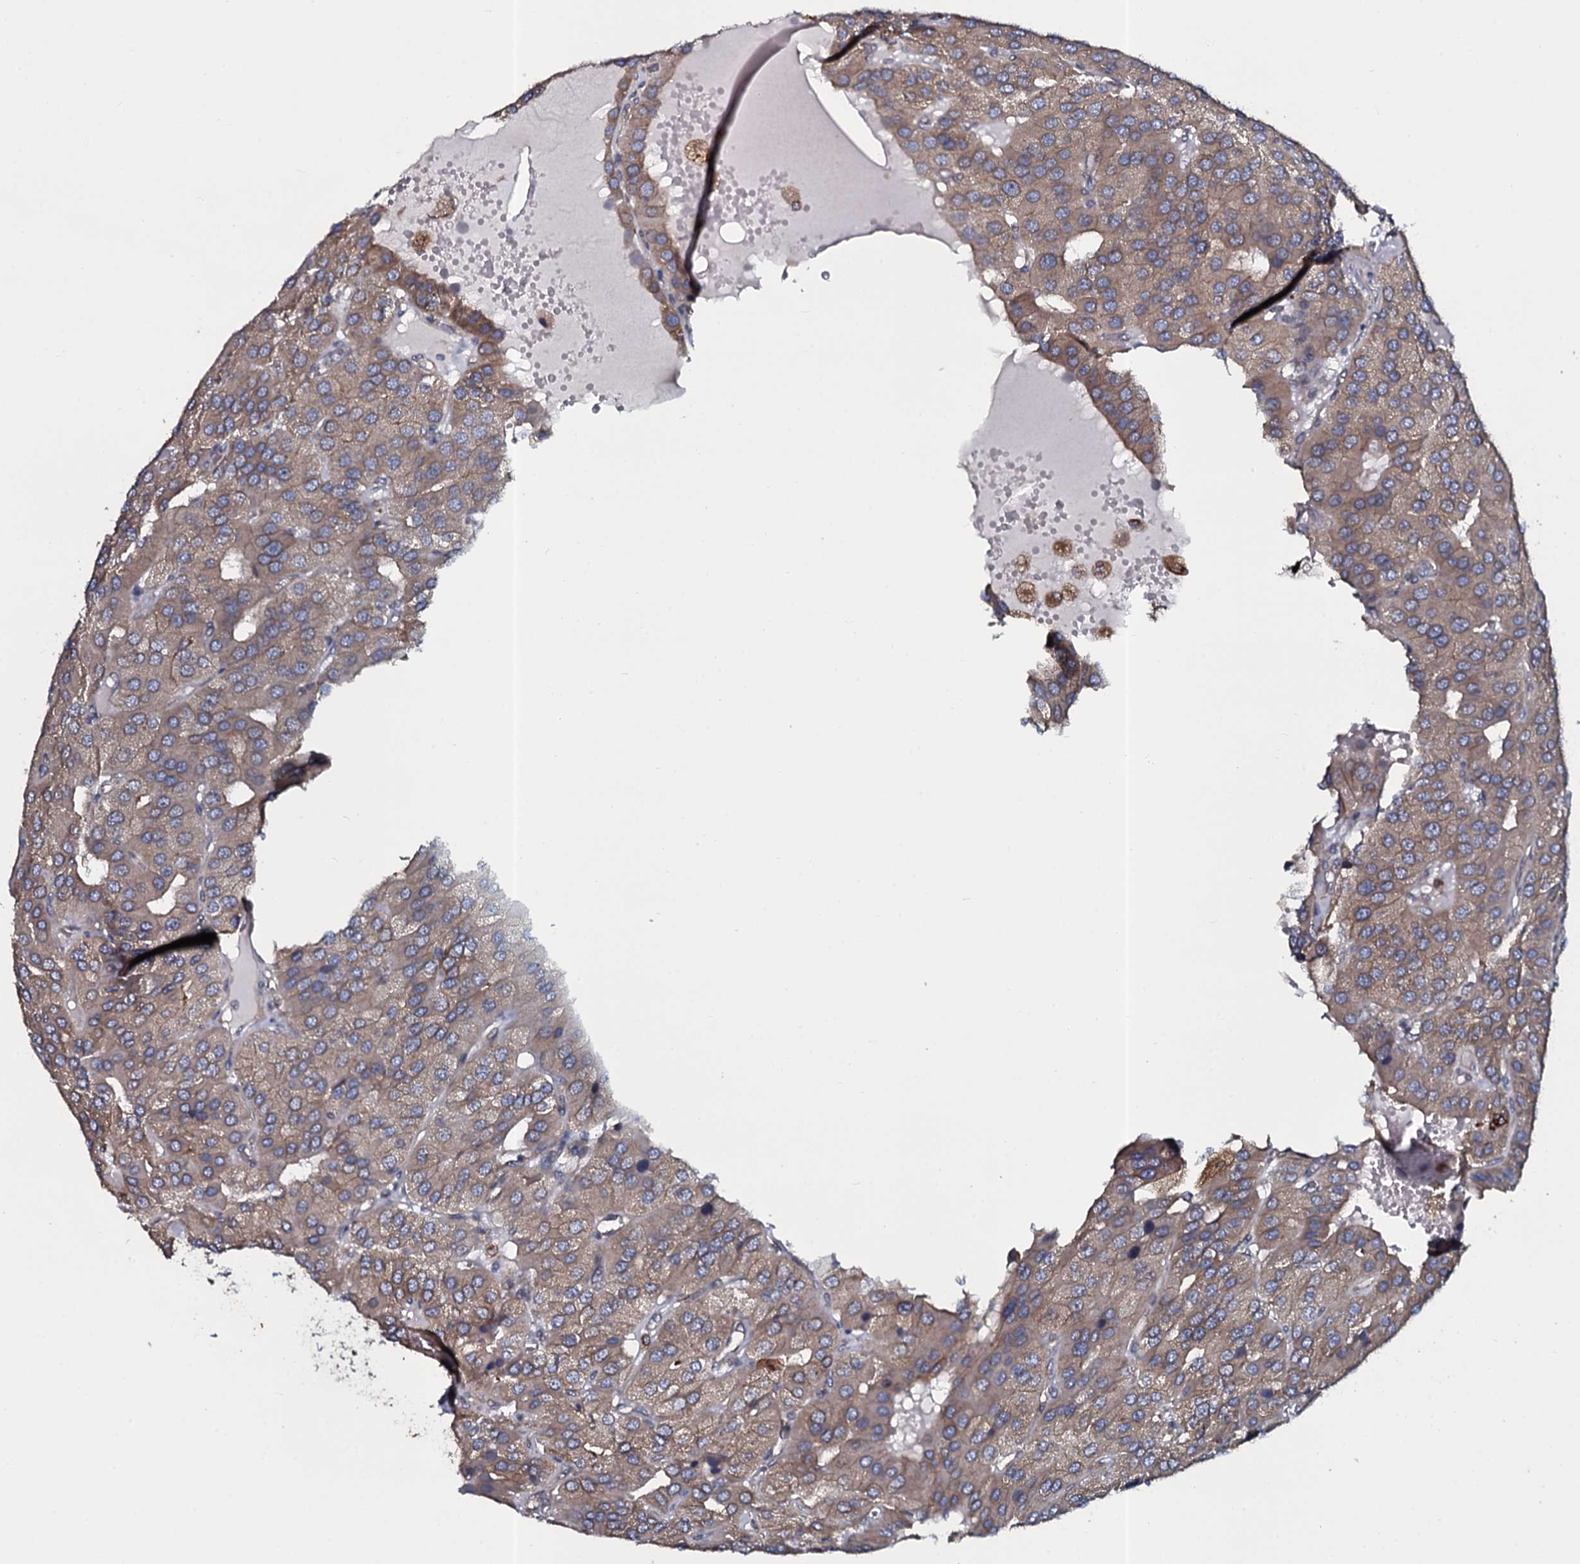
{"staining": {"intensity": "weak", "quantity": ">75%", "location": "cytoplasmic/membranous"}, "tissue": "parathyroid gland", "cell_type": "Glandular cells", "image_type": "normal", "snomed": [{"axis": "morphology", "description": "Normal tissue, NOS"}, {"axis": "morphology", "description": "Adenoma, NOS"}, {"axis": "topography", "description": "Parathyroid gland"}], "caption": "The photomicrograph exhibits immunohistochemical staining of benign parathyroid gland. There is weak cytoplasmic/membranous positivity is appreciated in approximately >75% of glandular cells.", "gene": "TMEM151A", "patient": {"sex": "female", "age": 86}}